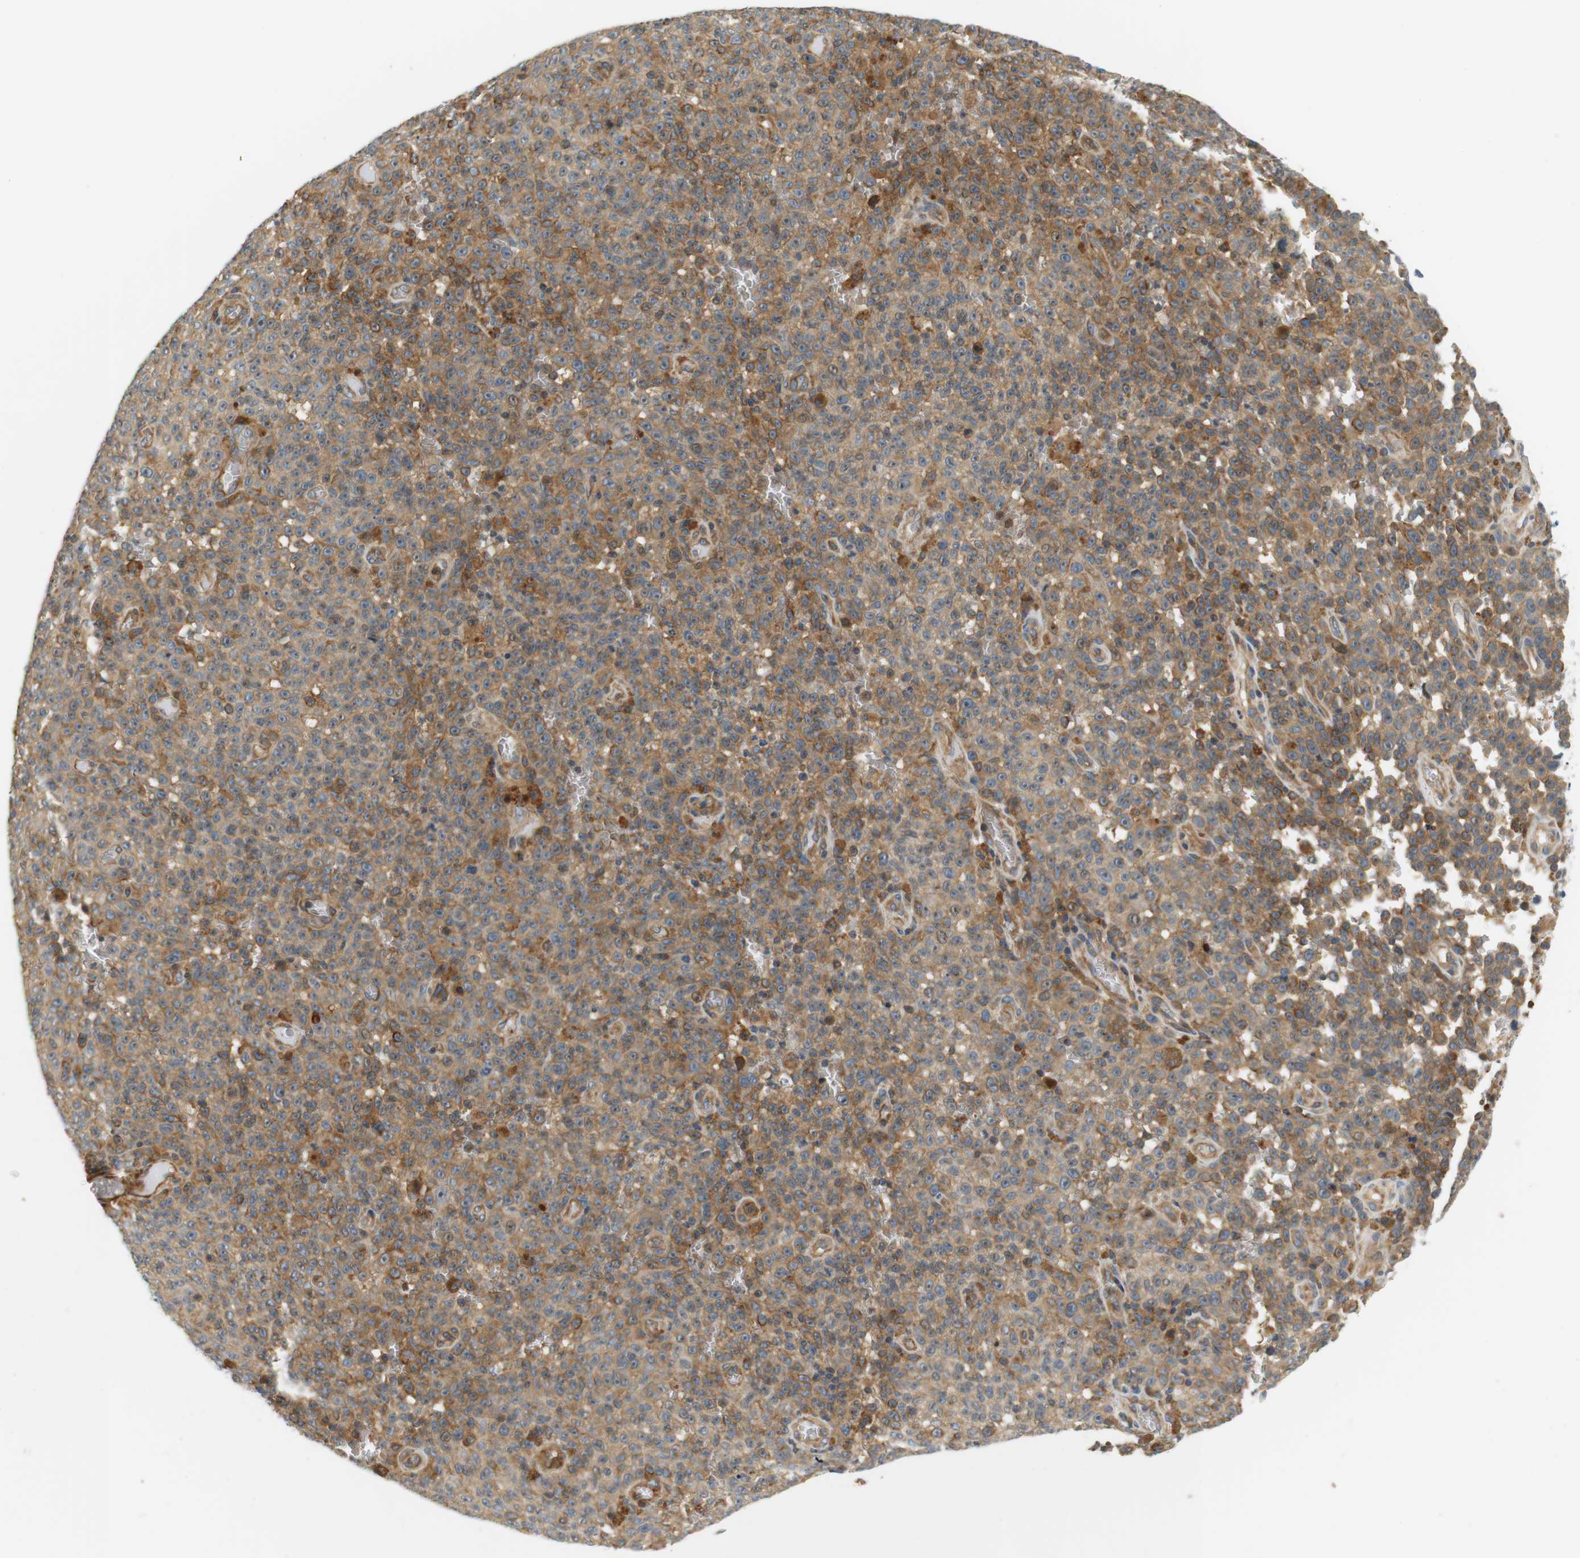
{"staining": {"intensity": "moderate", "quantity": ">75%", "location": "cytoplasmic/membranous"}, "tissue": "melanoma", "cell_type": "Tumor cells", "image_type": "cancer", "snomed": [{"axis": "morphology", "description": "Malignant melanoma, NOS"}, {"axis": "topography", "description": "Skin"}], "caption": "Immunohistochemistry staining of malignant melanoma, which demonstrates medium levels of moderate cytoplasmic/membranous expression in about >75% of tumor cells indicating moderate cytoplasmic/membranous protein staining. The staining was performed using DAB (brown) for protein detection and nuclei were counterstained in hematoxylin (blue).", "gene": "SH3GLB1", "patient": {"sex": "female", "age": 82}}